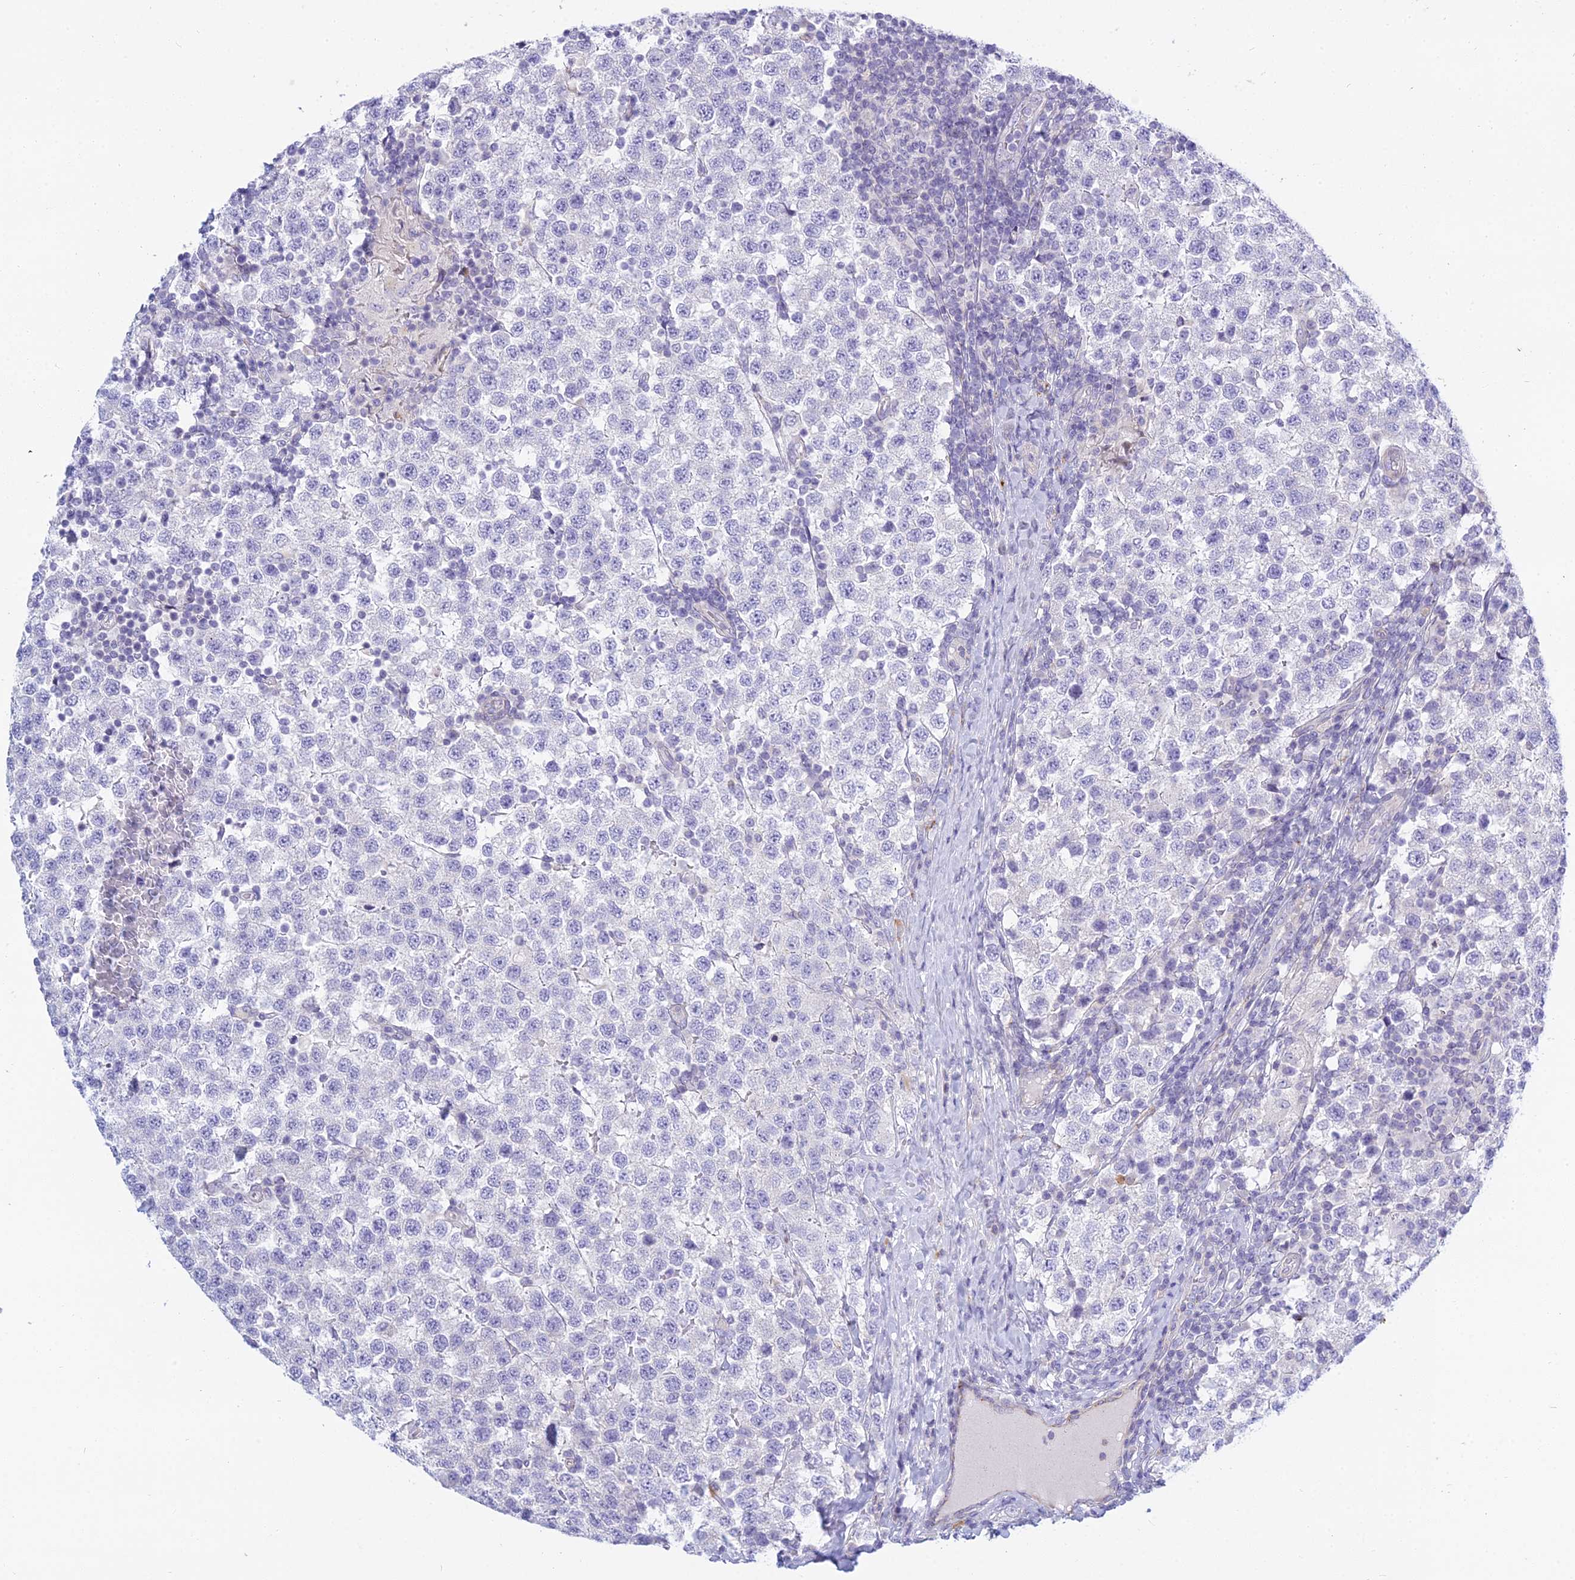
{"staining": {"intensity": "negative", "quantity": "none", "location": "none"}, "tissue": "testis cancer", "cell_type": "Tumor cells", "image_type": "cancer", "snomed": [{"axis": "morphology", "description": "Seminoma, NOS"}, {"axis": "topography", "description": "Testis"}], "caption": "IHC of testis cancer (seminoma) shows no positivity in tumor cells. (Immunohistochemistry, brightfield microscopy, high magnification).", "gene": "SMIM24", "patient": {"sex": "male", "age": 34}}